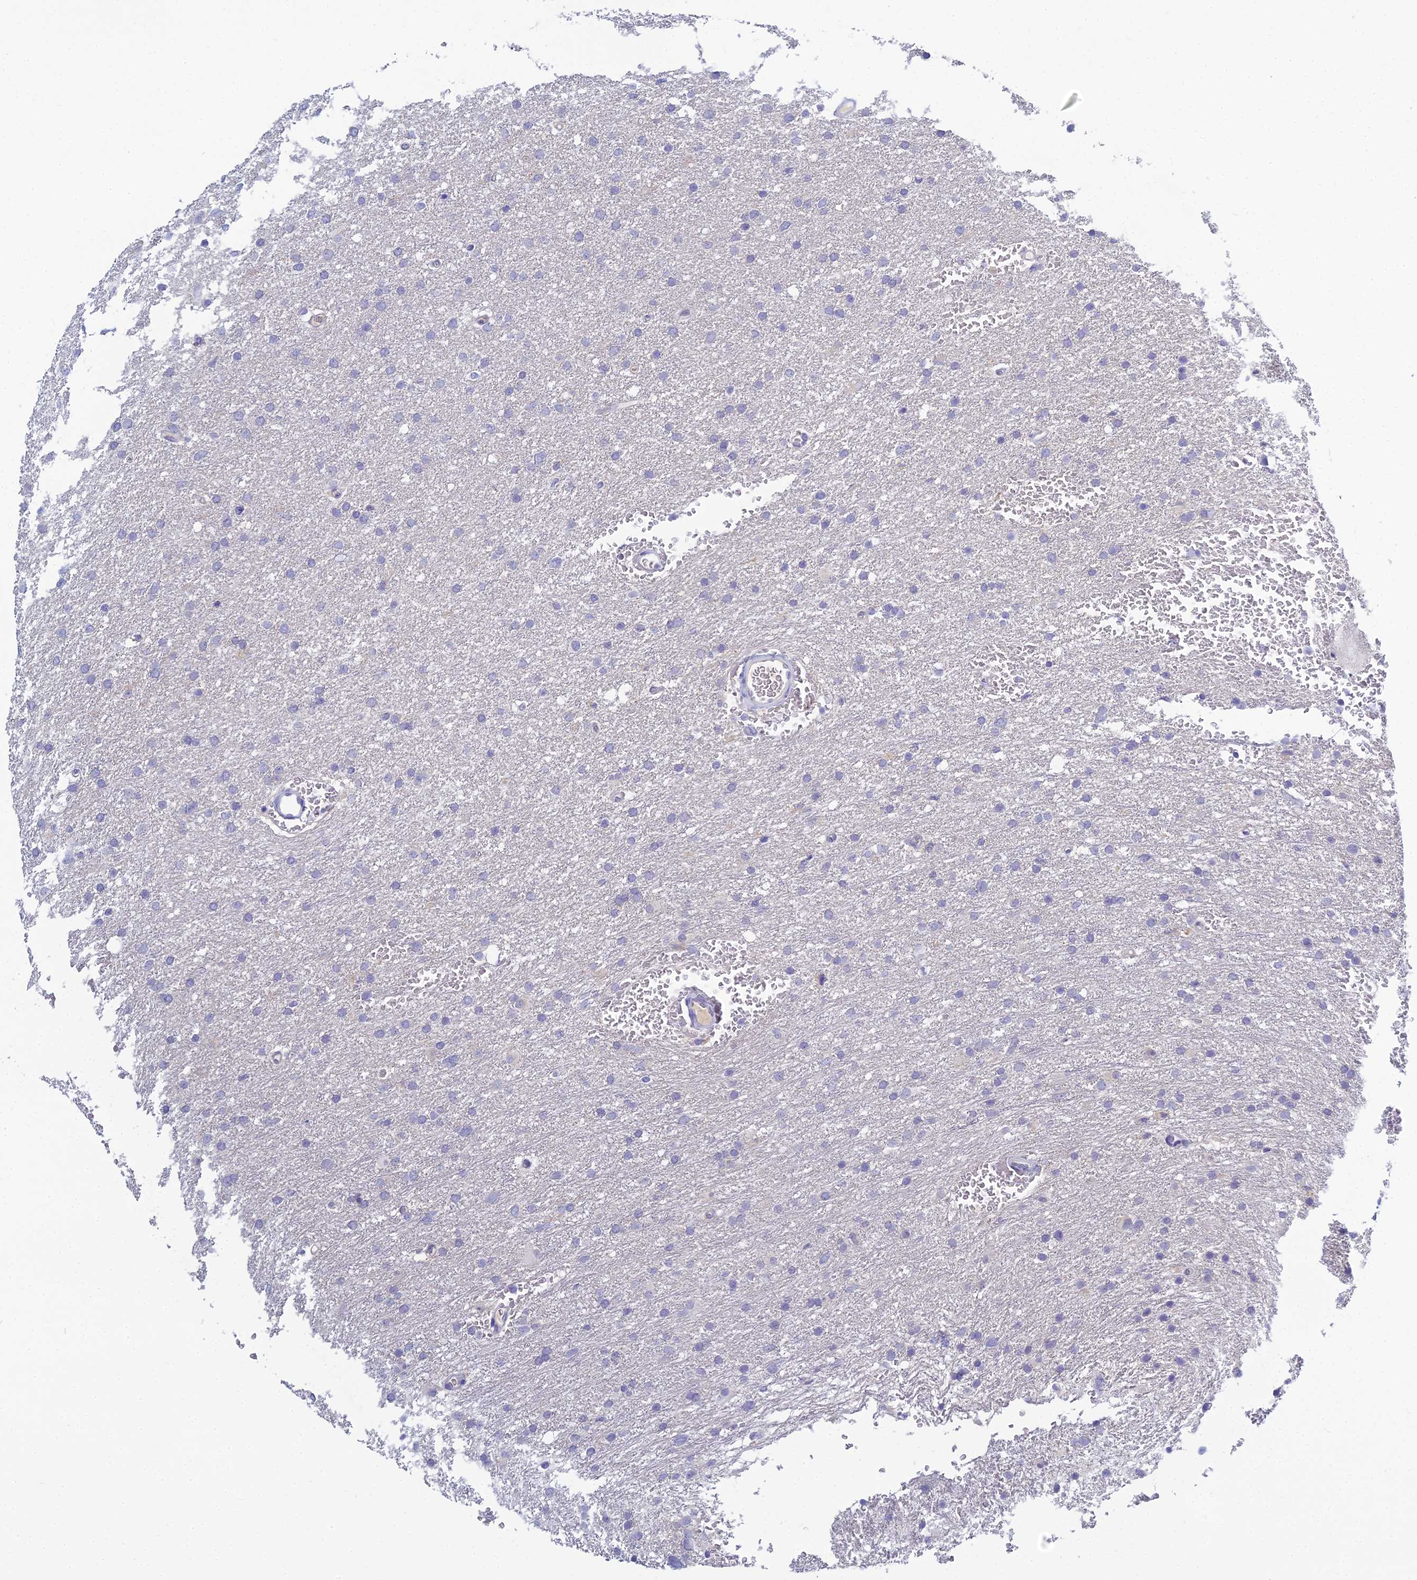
{"staining": {"intensity": "negative", "quantity": "none", "location": "none"}, "tissue": "glioma", "cell_type": "Tumor cells", "image_type": "cancer", "snomed": [{"axis": "morphology", "description": "Glioma, malignant, High grade"}, {"axis": "topography", "description": "Cerebral cortex"}], "caption": "DAB (3,3'-diaminobenzidine) immunohistochemical staining of malignant glioma (high-grade) exhibits no significant expression in tumor cells.", "gene": "MUC13", "patient": {"sex": "female", "age": 36}}